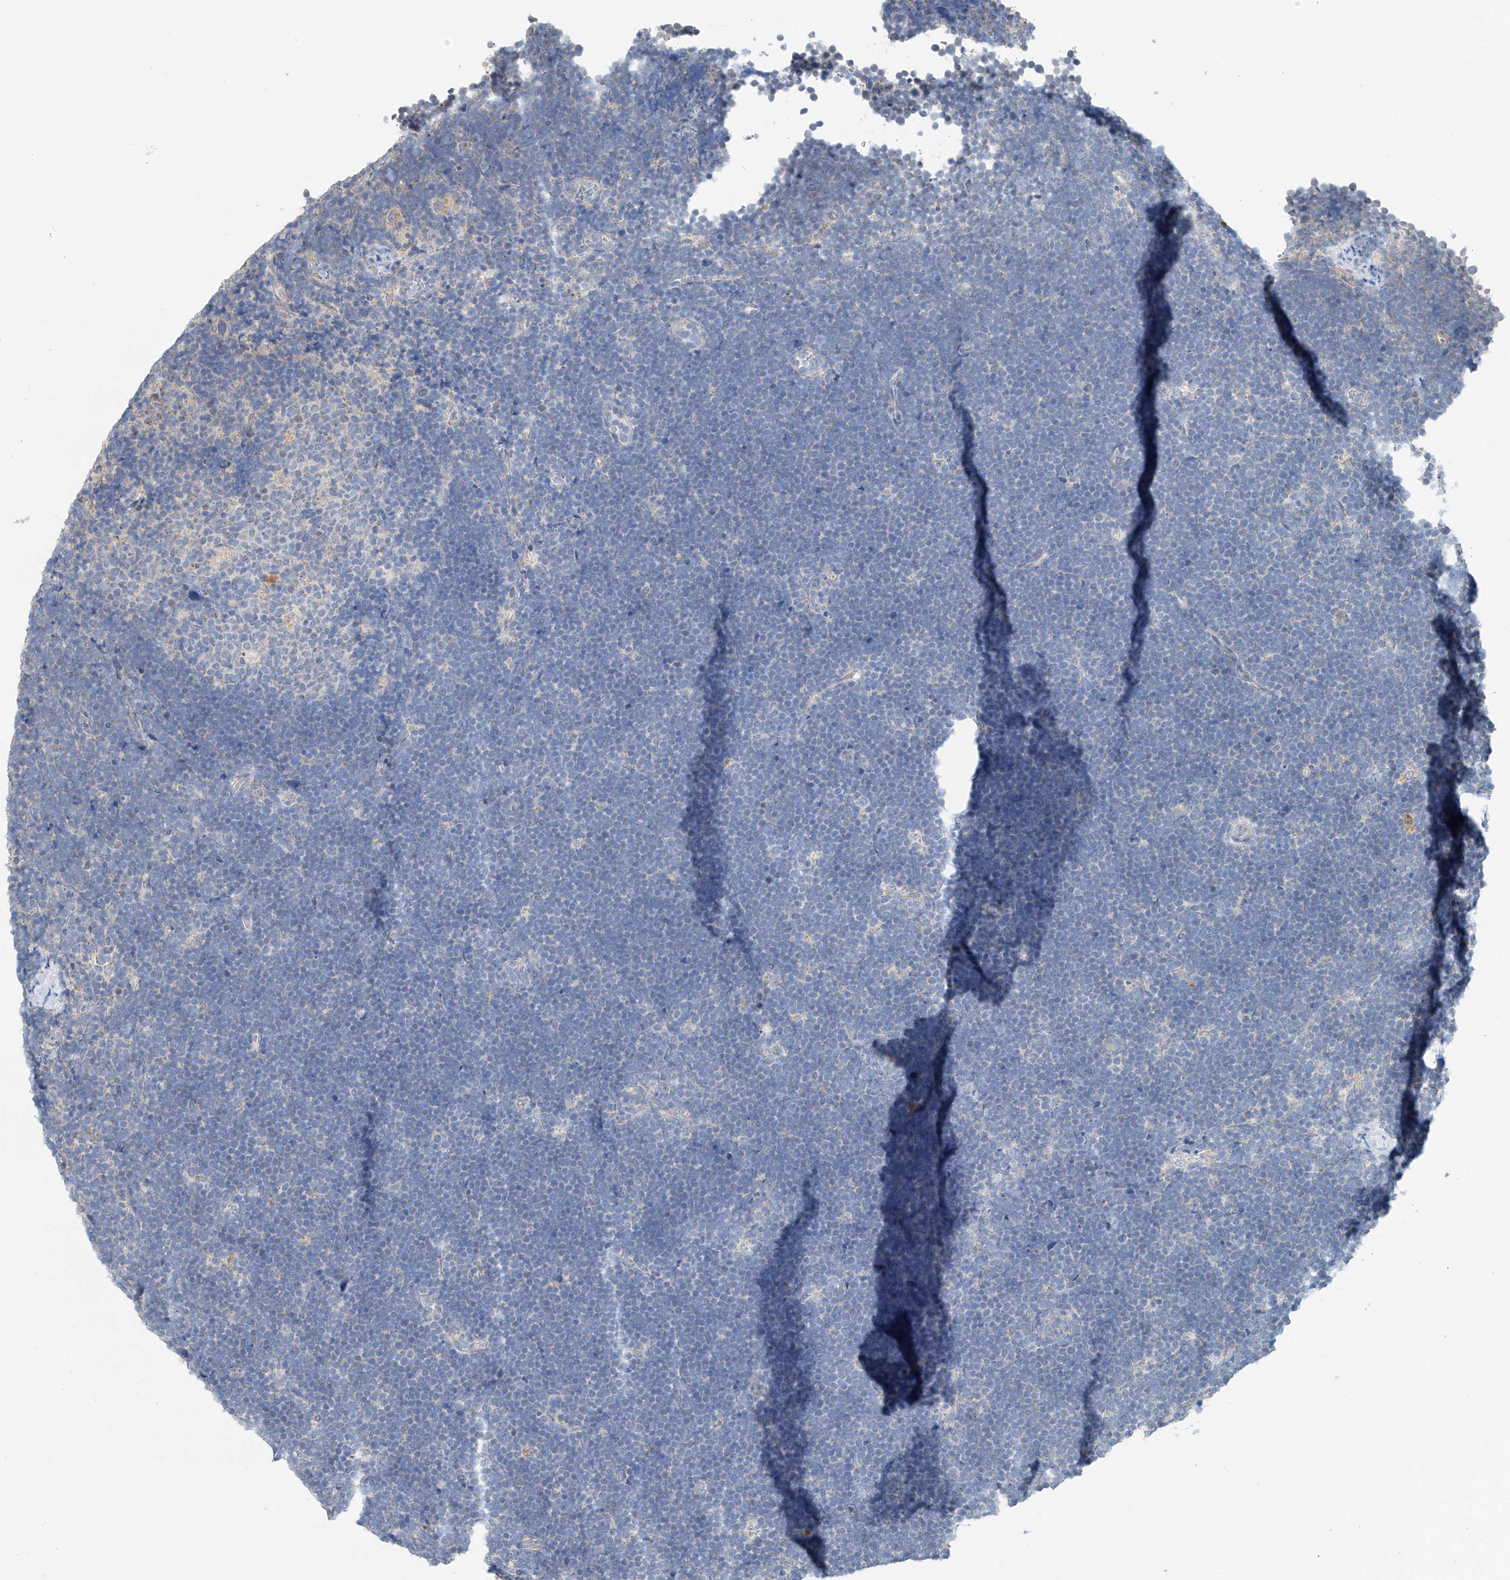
{"staining": {"intensity": "negative", "quantity": "none", "location": "none"}, "tissue": "lymphoma", "cell_type": "Tumor cells", "image_type": "cancer", "snomed": [{"axis": "morphology", "description": "Malignant lymphoma, non-Hodgkin's type, High grade"}, {"axis": "topography", "description": "Lymph node"}], "caption": "Immunohistochemical staining of lymphoma shows no significant positivity in tumor cells.", "gene": "SYN3", "patient": {"sex": "male", "age": 13}}